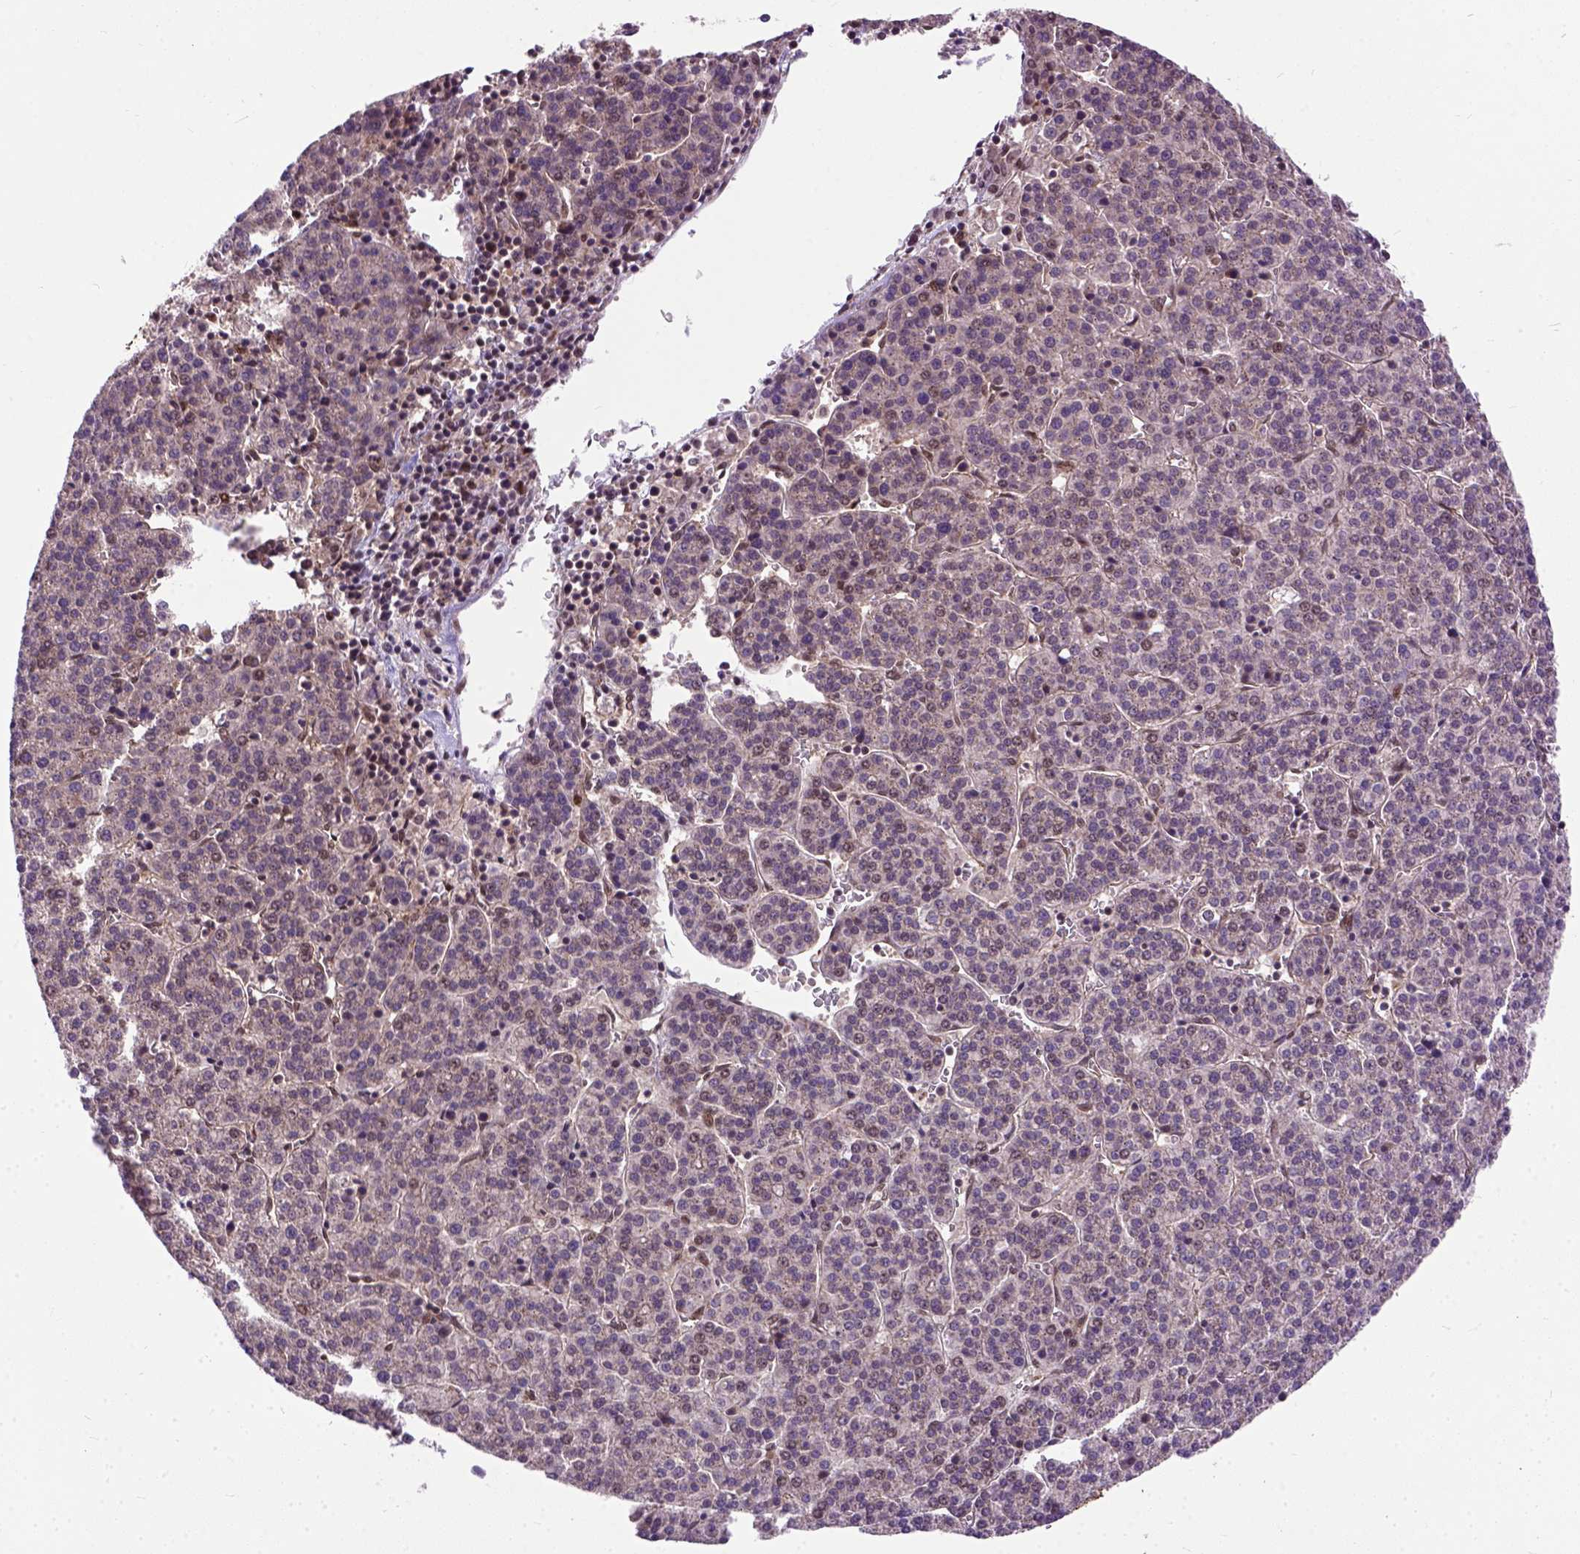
{"staining": {"intensity": "weak", "quantity": "<25%", "location": "nuclear"}, "tissue": "liver cancer", "cell_type": "Tumor cells", "image_type": "cancer", "snomed": [{"axis": "morphology", "description": "Carcinoma, Hepatocellular, NOS"}, {"axis": "topography", "description": "Liver"}], "caption": "The immunohistochemistry photomicrograph has no significant expression in tumor cells of liver cancer (hepatocellular carcinoma) tissue. Brightfield microscopy of IHC stained with DAB (brown) and hematoxylin (blue), captured at high magnification.", "gene": "ZNF630", "patient": {"sex": "female", "age": 58}}